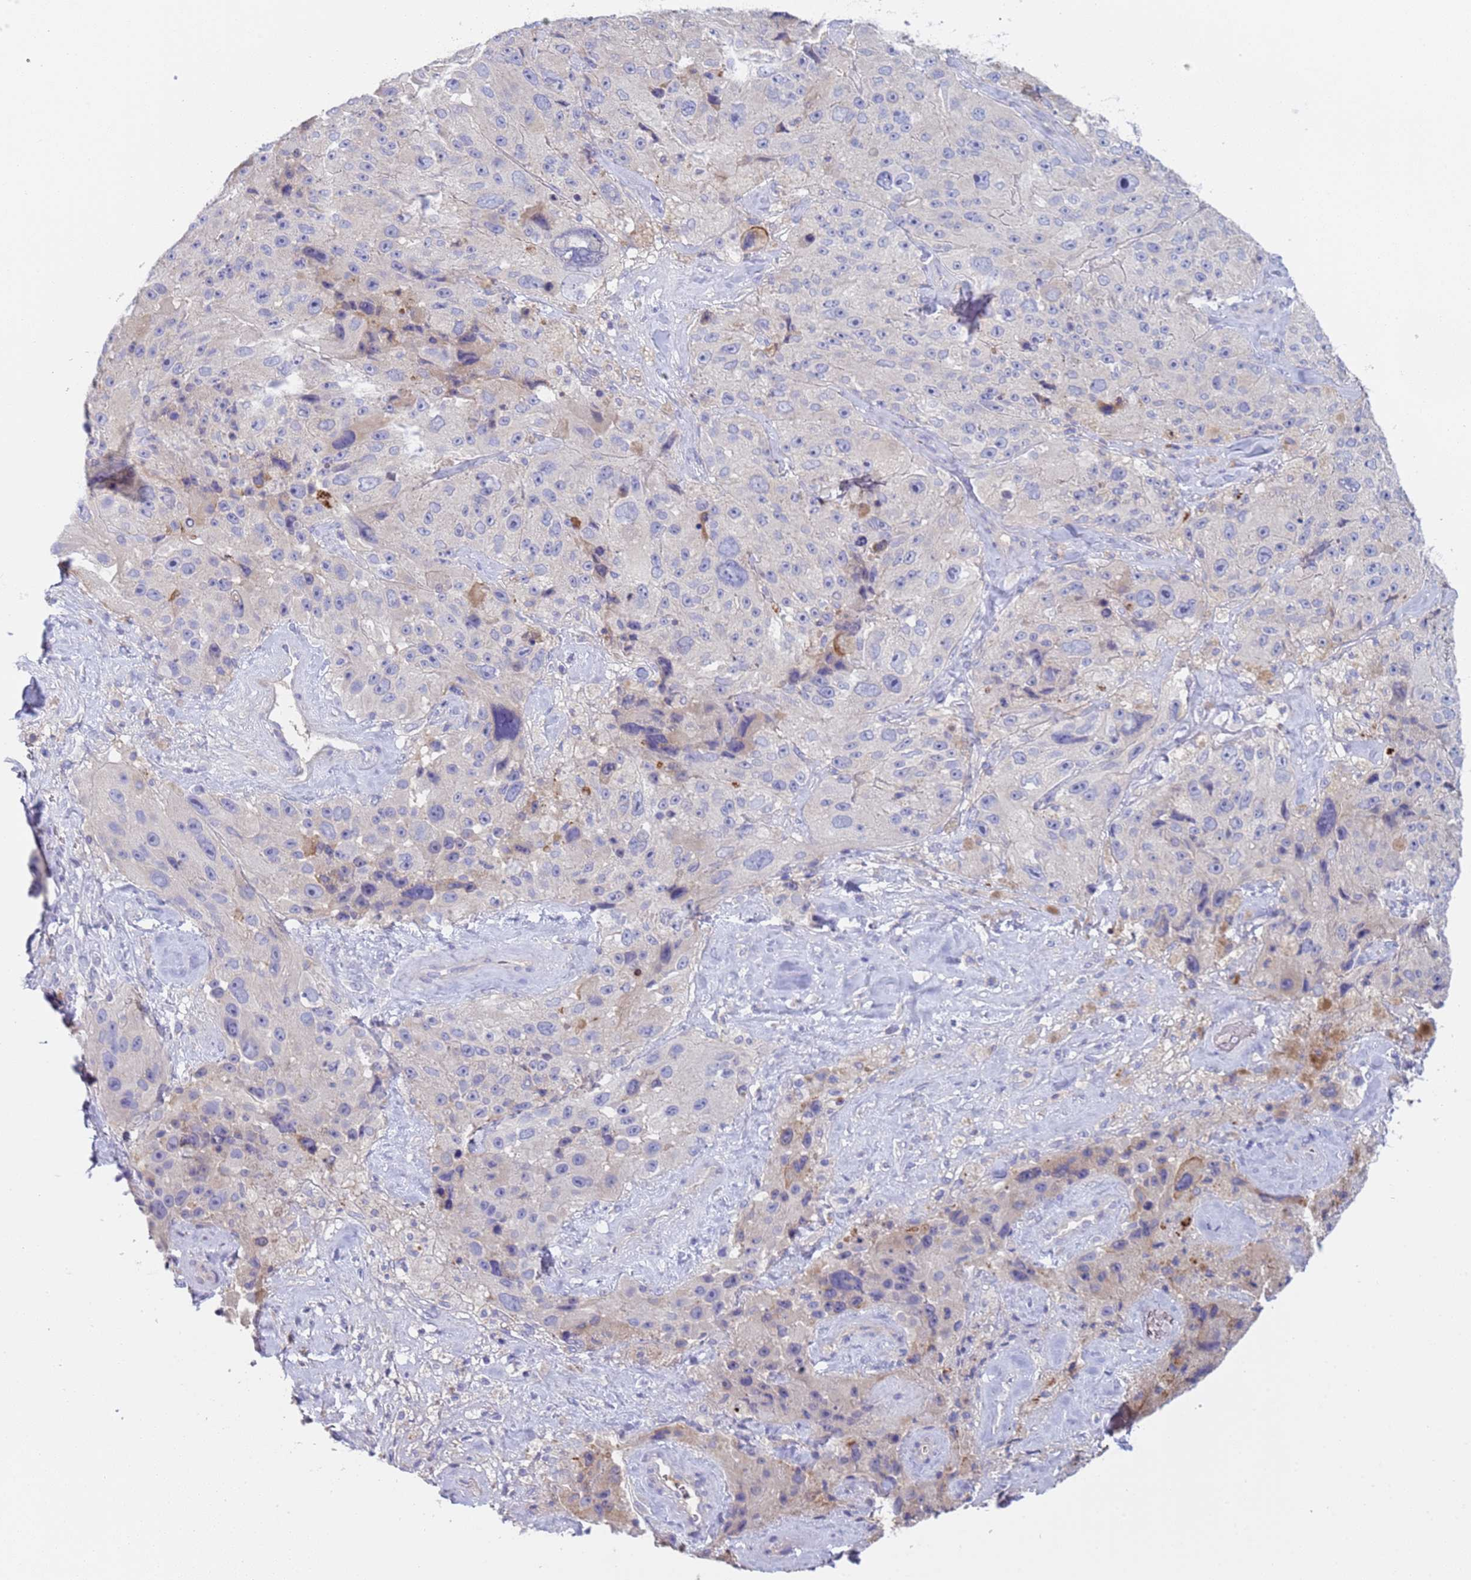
{"staining": {"intensity": "negative", "quantity": "none", "location": "none"}, "tissue": "melanoma", "cell_type": "Tumor cells", "image_type": "cancer", "snomed": [{"axis": "morphology", "description": "Malignant melanoma, Metastatic site"}, {"axis": "topography", "description": "Lymph node"}], "caption": "The IHC micrograph has no significant positivity in tumor cells of malignant melanoma (metastatic site) tissue. Nuclei are stained in blue.", "gene": "C4orf46", "patient": {"sex": "male", "age": 62}}